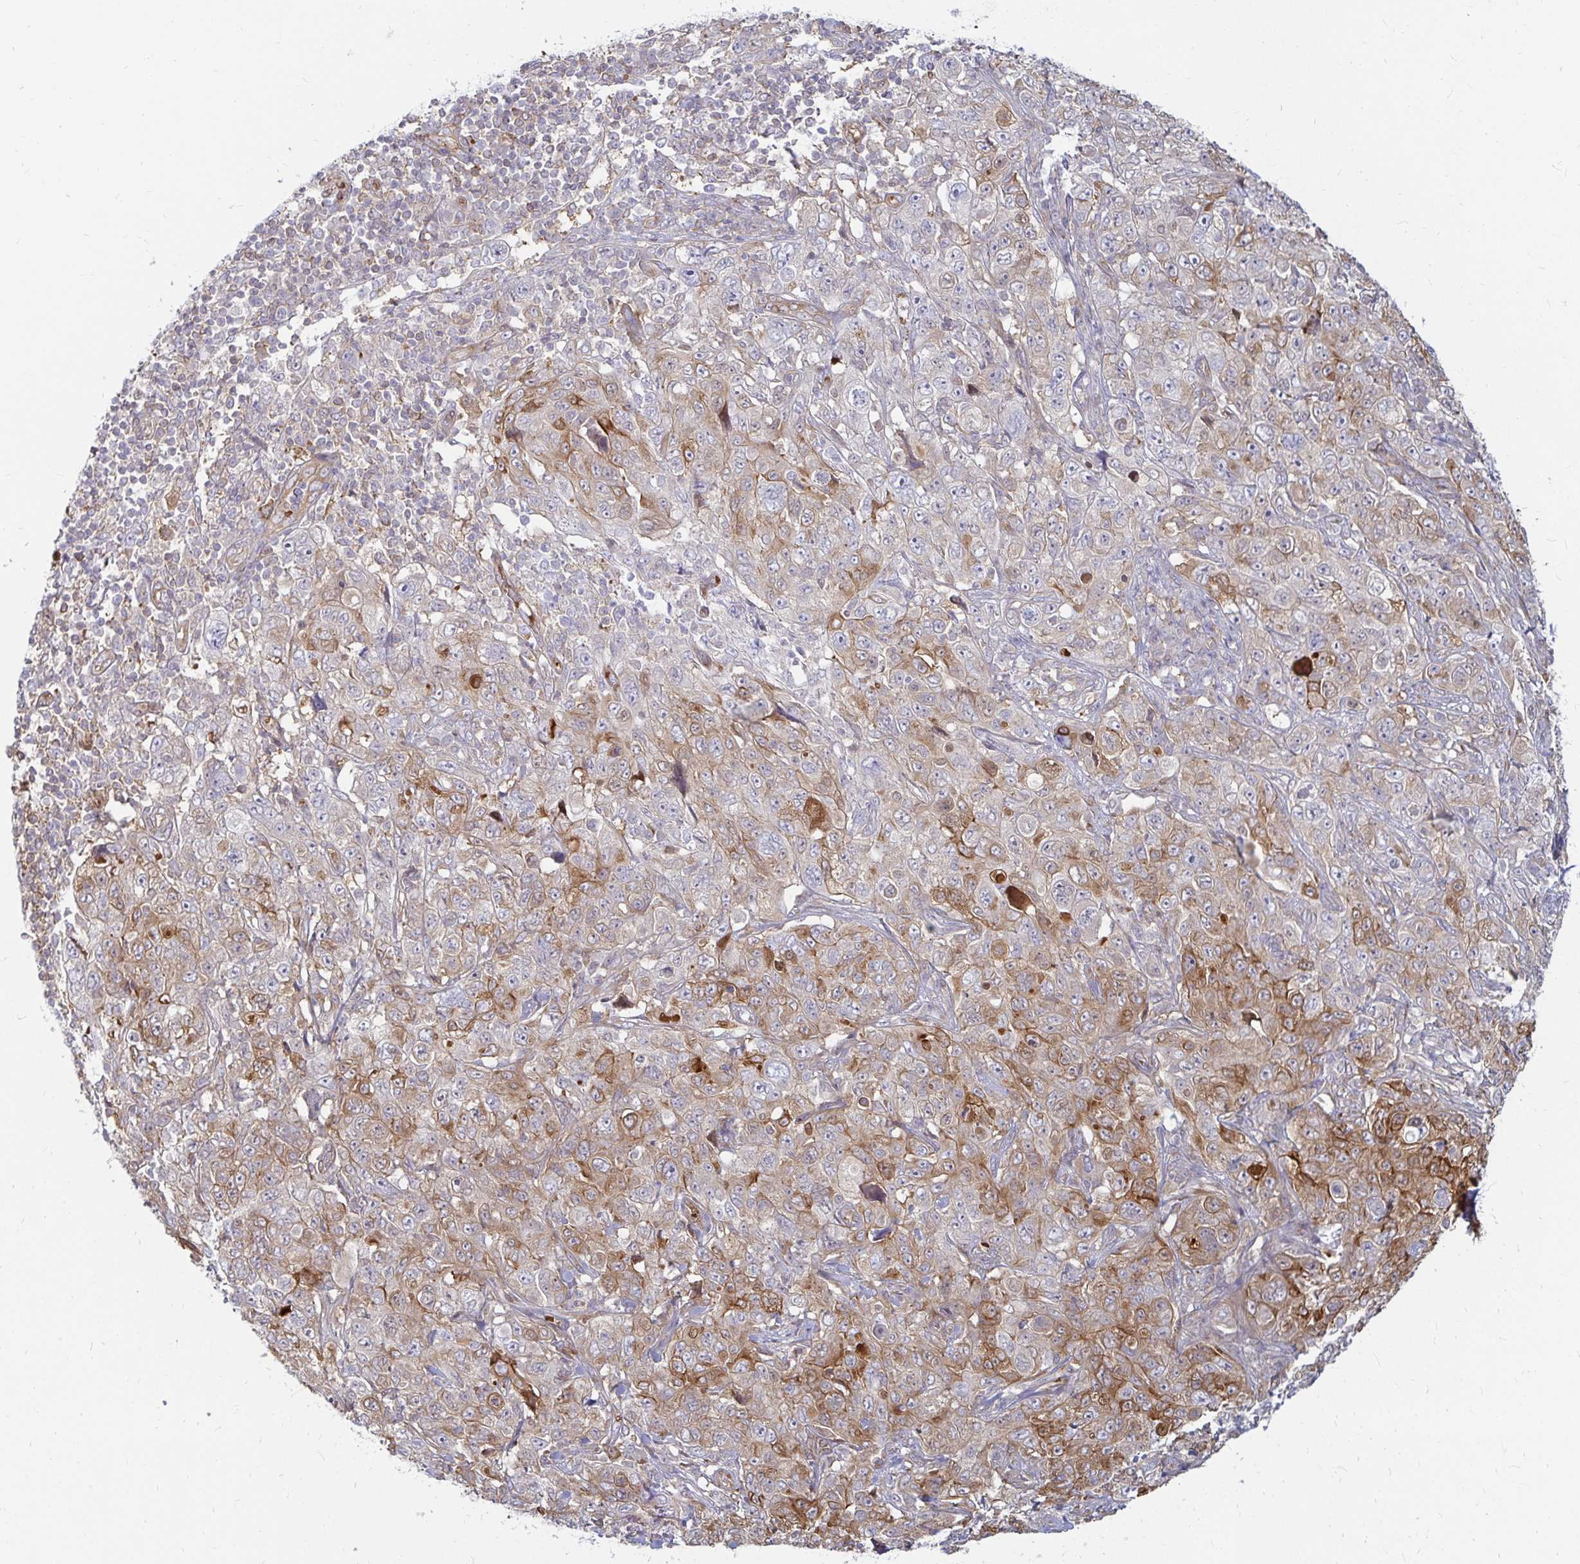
{"staining": {"intensity": "moderate", "quantity": "25%-75%", "location": "cytoplasmic/membranous"}, "tissue": "pancreatic cancer", "cell_type": "Tumor cells", "image_type": "cancer", "snomed": [{"axis": "morphology", "description": "Adenocarcinoma, NOS"}, {"axis": "topography", "description": "Pancreas"}], "caption": "Tumor cells reveal medium levels of moderate cytoplasmic/membranous positivity in about 25%-75% of cells in human adenocarcinoma (pancreatic). The staining was performed using DAB (3,3'-diaminobenzidine) to visualize the protein expression in brown, while the nuclei were stained in blue with hematoxylin (Magnification: 20x).", "gene": "CAST", "patient": {"sex": "male", "age": 68}}